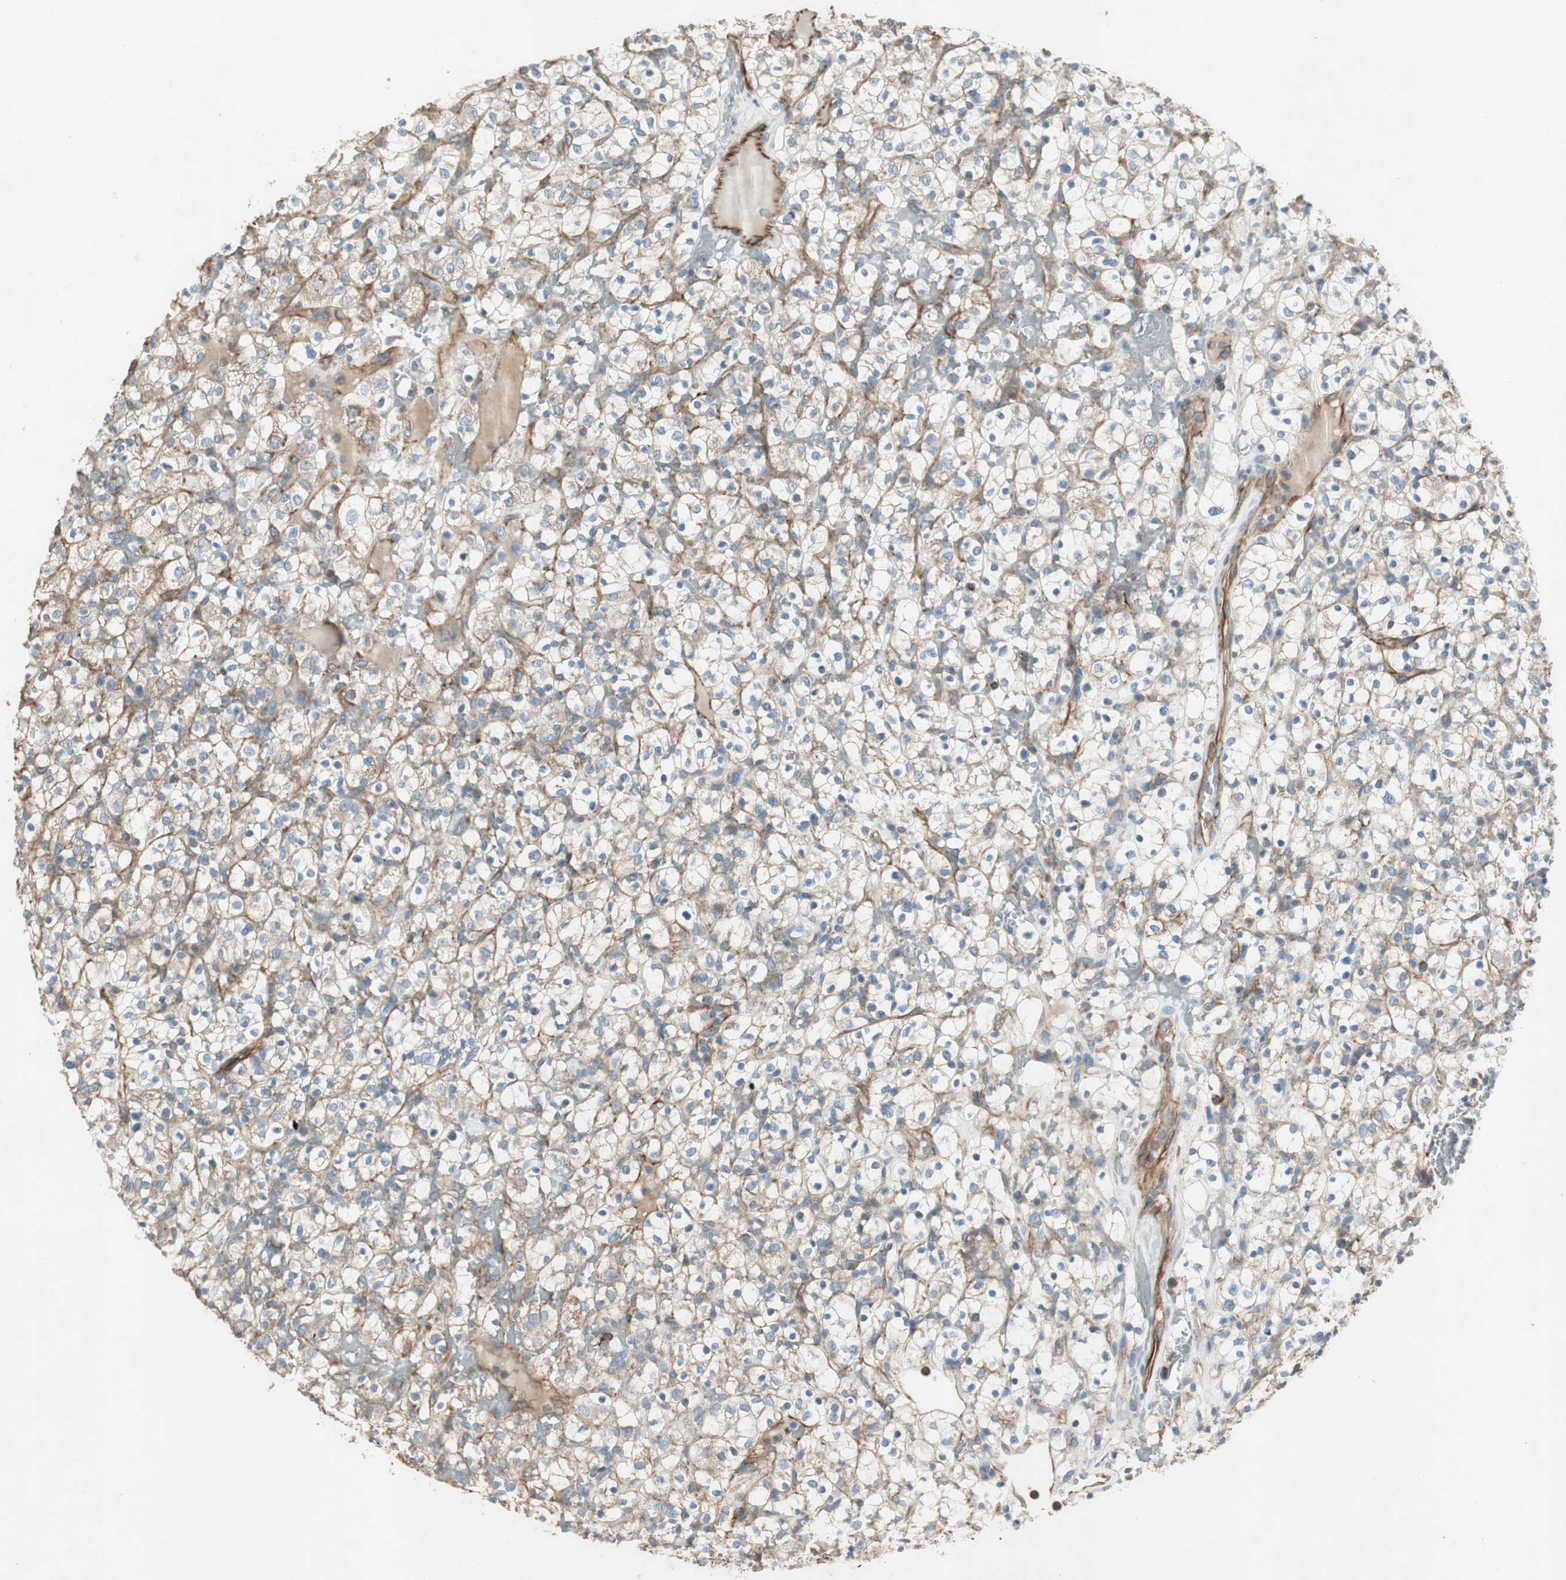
{"staining": {"intensity": "weak", "quantity": ">75%", "location": "cytoplasmic/membranous"}, "tissue": "renal cancer", "cell_type": "Tumor cells", "image_type": "cancer", "snomed": [{"axis": "morphology", "description": "Normal tissue, NOS"}, {"axis": "morphology", "description": "Adenocarcinoma, NOS"}, {"axis": "topography", "description": "Kidney"}], "caption": "Immunohistochemistry (IHC) staining of renal adenocarcinoma, which shows low levels of weak cytoplasmic/membranous positivity in approximately >75% of tumor cells indicating weak cytoplasmic/membranous protein expression. The staining was performed using DAB (3,3'-diaminobenzidine) (brown) for protein detection and nuclei were counterstained in hematoxylin (blue).", "gene": "SRCIN1", "patient": {"sex": "female", "age": 72}}